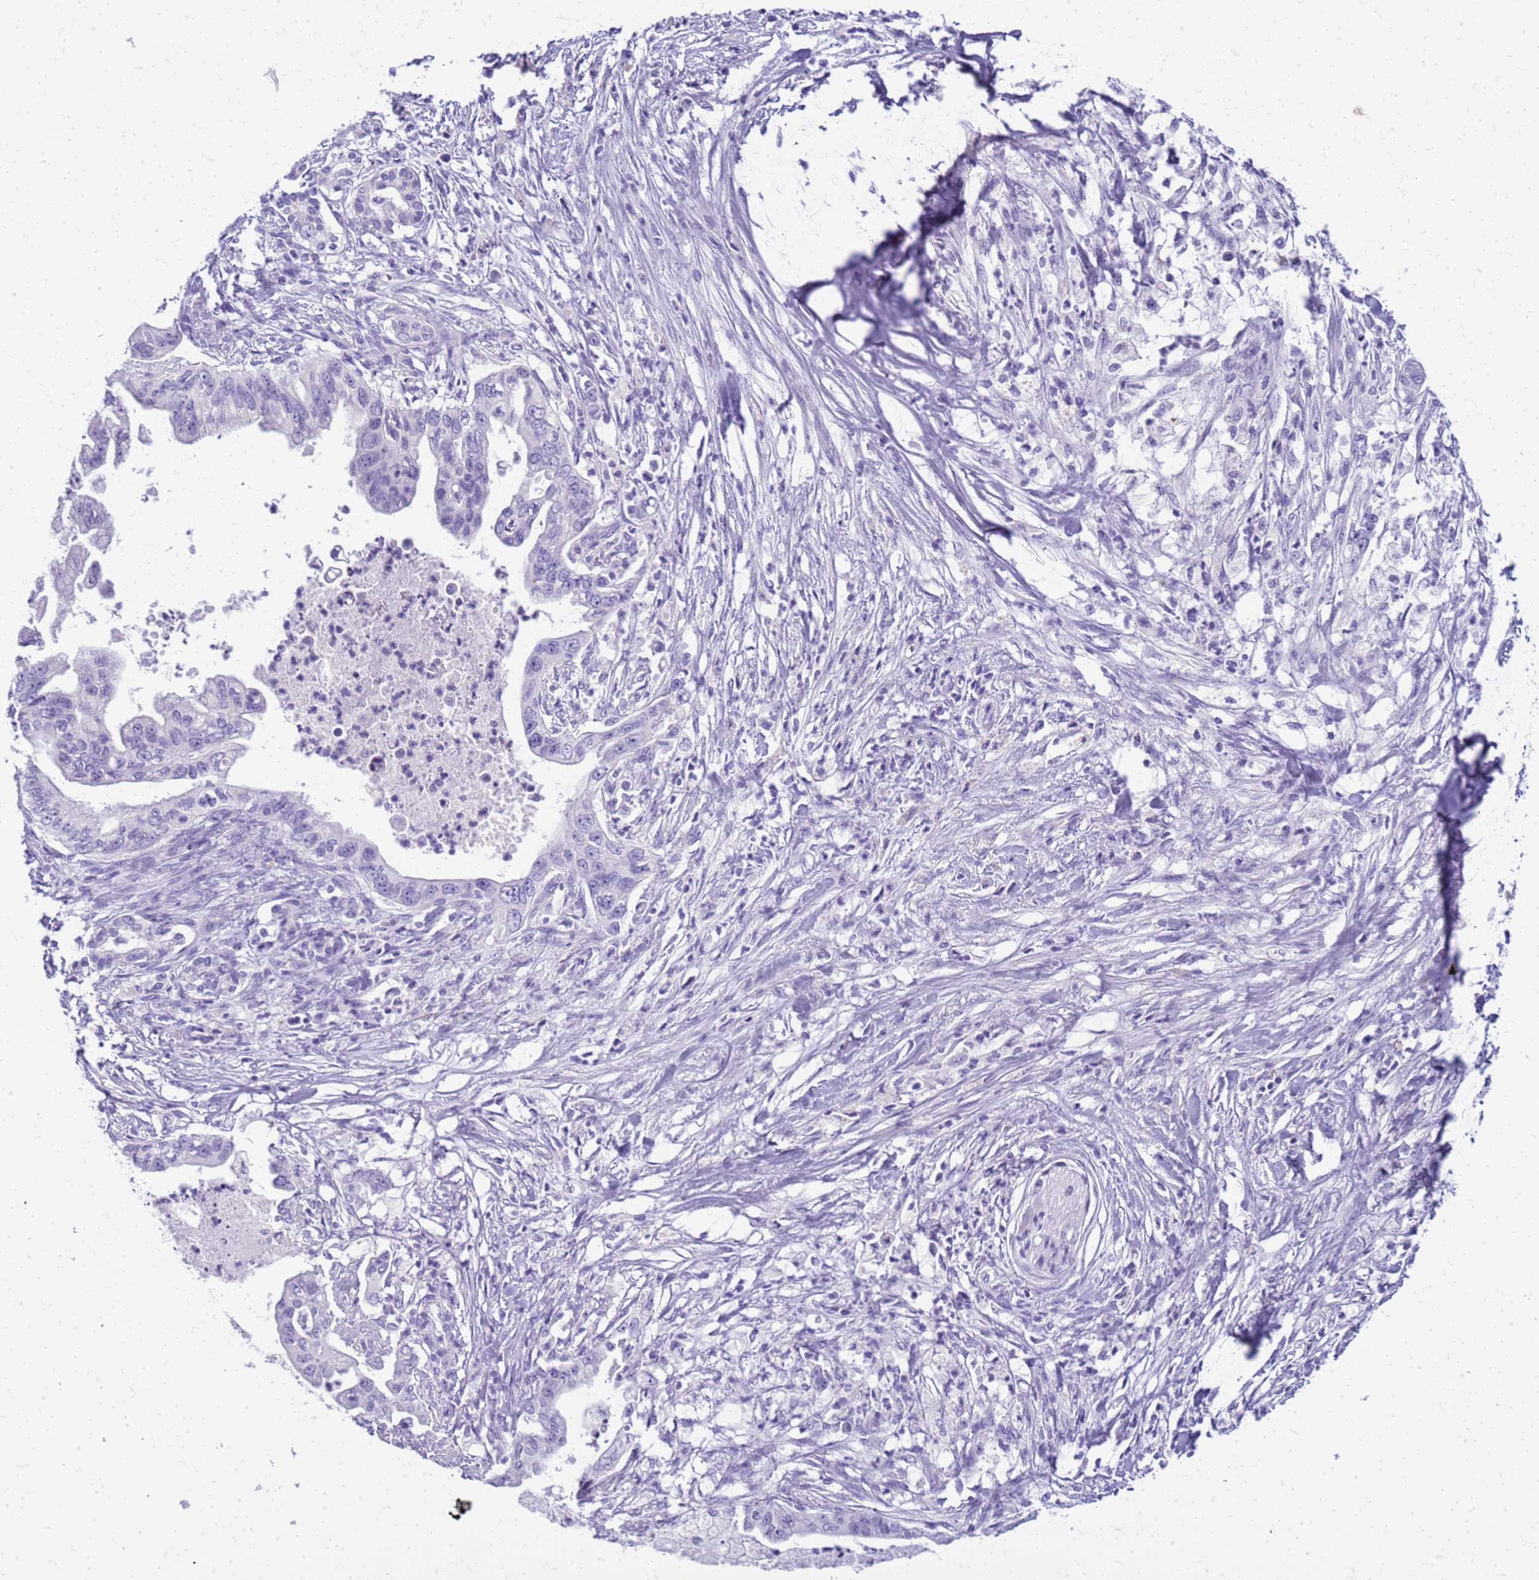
{"staining": {"intensity": "negative", "quantity": "none", "location": "none"}, "tissue": "pancreatic cancer", "cell_type": "Tumor cells", "image_type": "cancer", "snomed": [{"axis": "morphology", "description": "Adenocarcinoma, NOS"}, {"axis": "topography", "description": "Pancreas"}], "caption": "This is an IHC histopathology image of pancreatic cancer. There is no expression in tumor cells.", "gene": "CFAP100", "patient": {"sex": "male", "age": 58}}